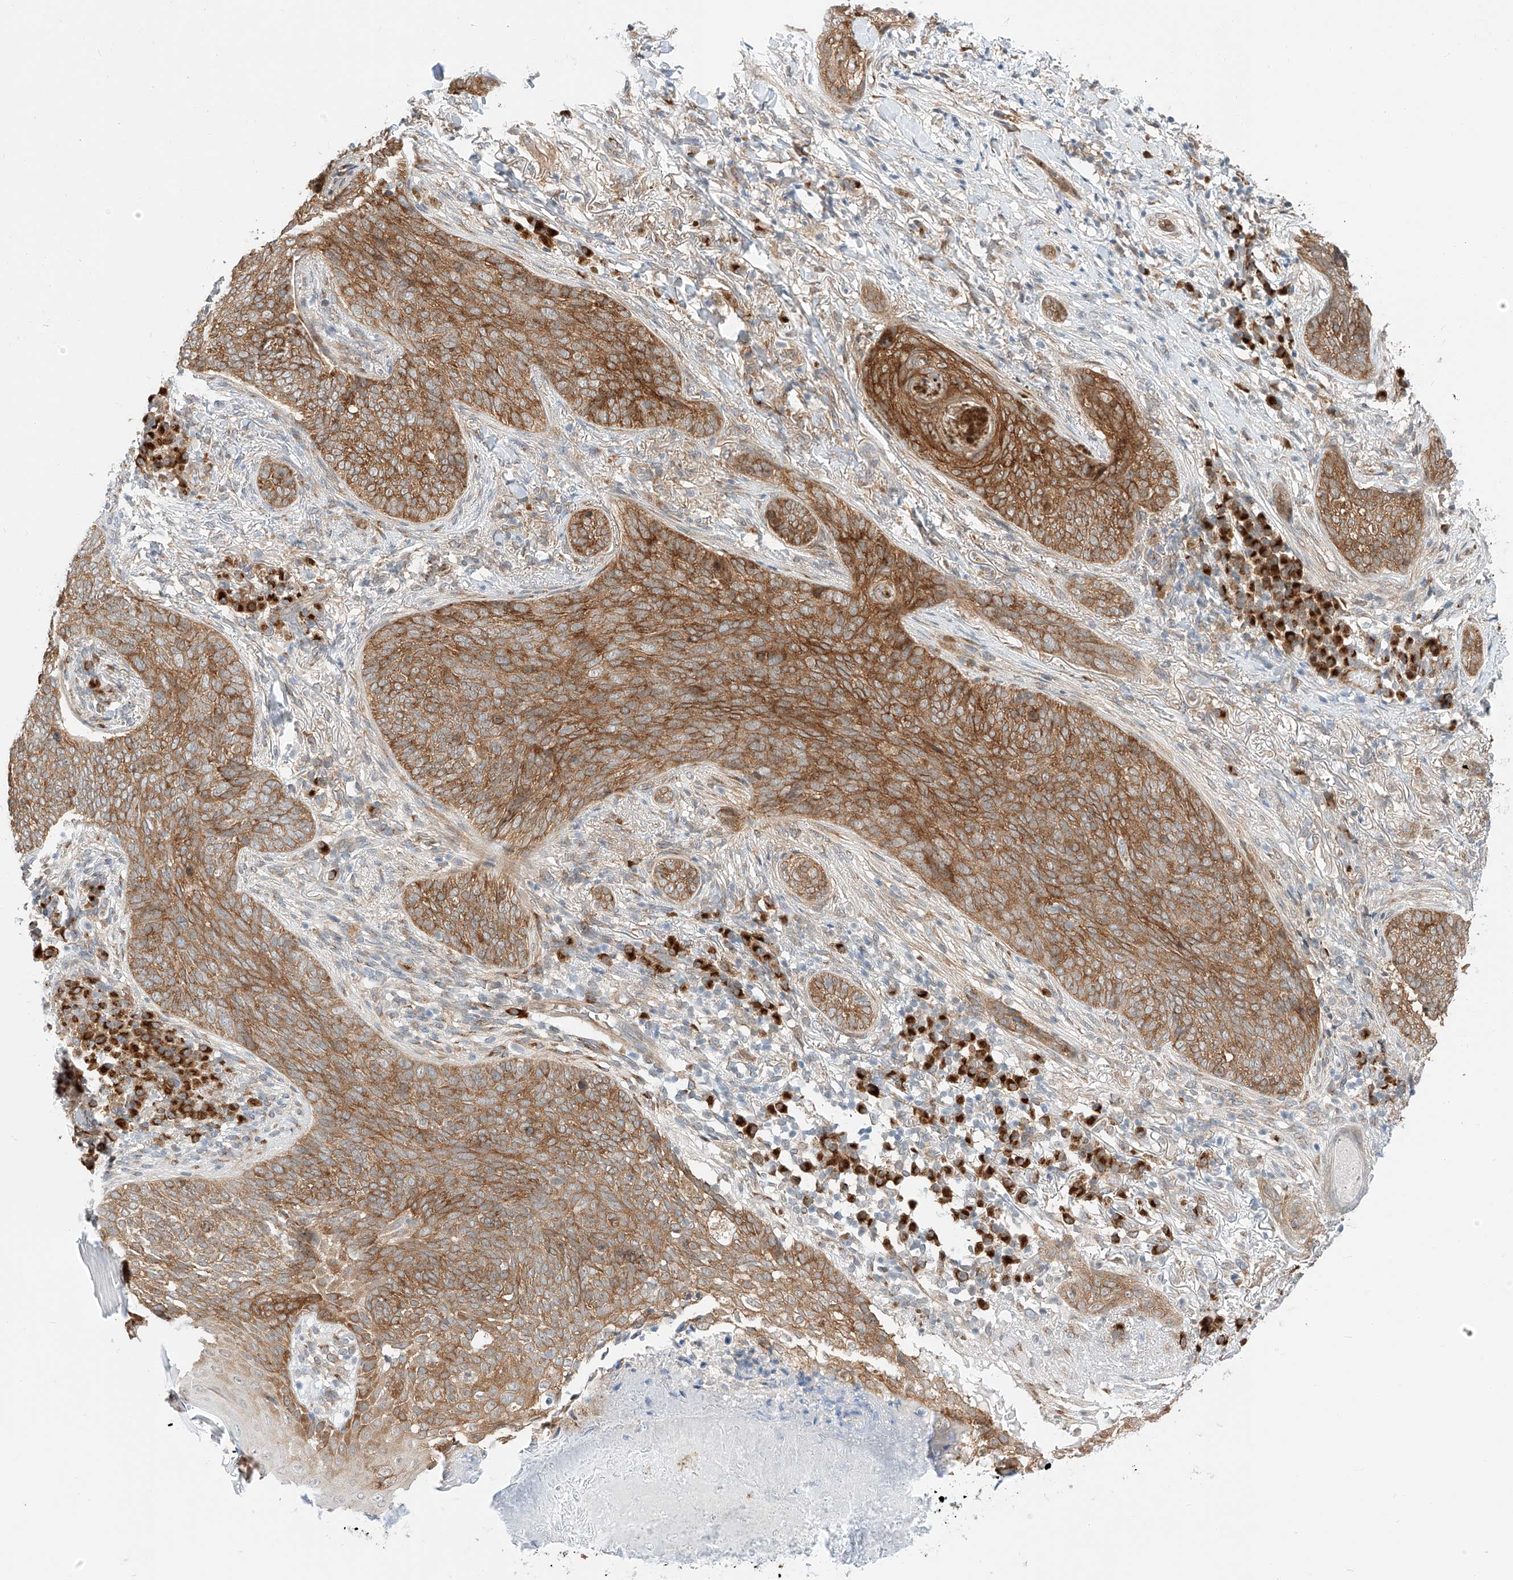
{"staining": {"intensity": "moderate", "quantity": ">75%", "location": "cytoplasmic/membranous"}, "tissue": "skin cancer", "cell_type": "Tumor cells", "image_type": "cancer", "snomed": [{"axis": "morphology", "description": "Basal cell carcinoma"}, {"axis": "topography", "description": "Skin"}], "caption": "Immunohistochemical staining of human basal cell carcinoma (skin) reveals medium levels of moderate cytoplasmic/membranous protein staining in approximately >75% of tumor cells.", "gene": "CARMIL1", "patient": {"sex": "male", "age": 85}}